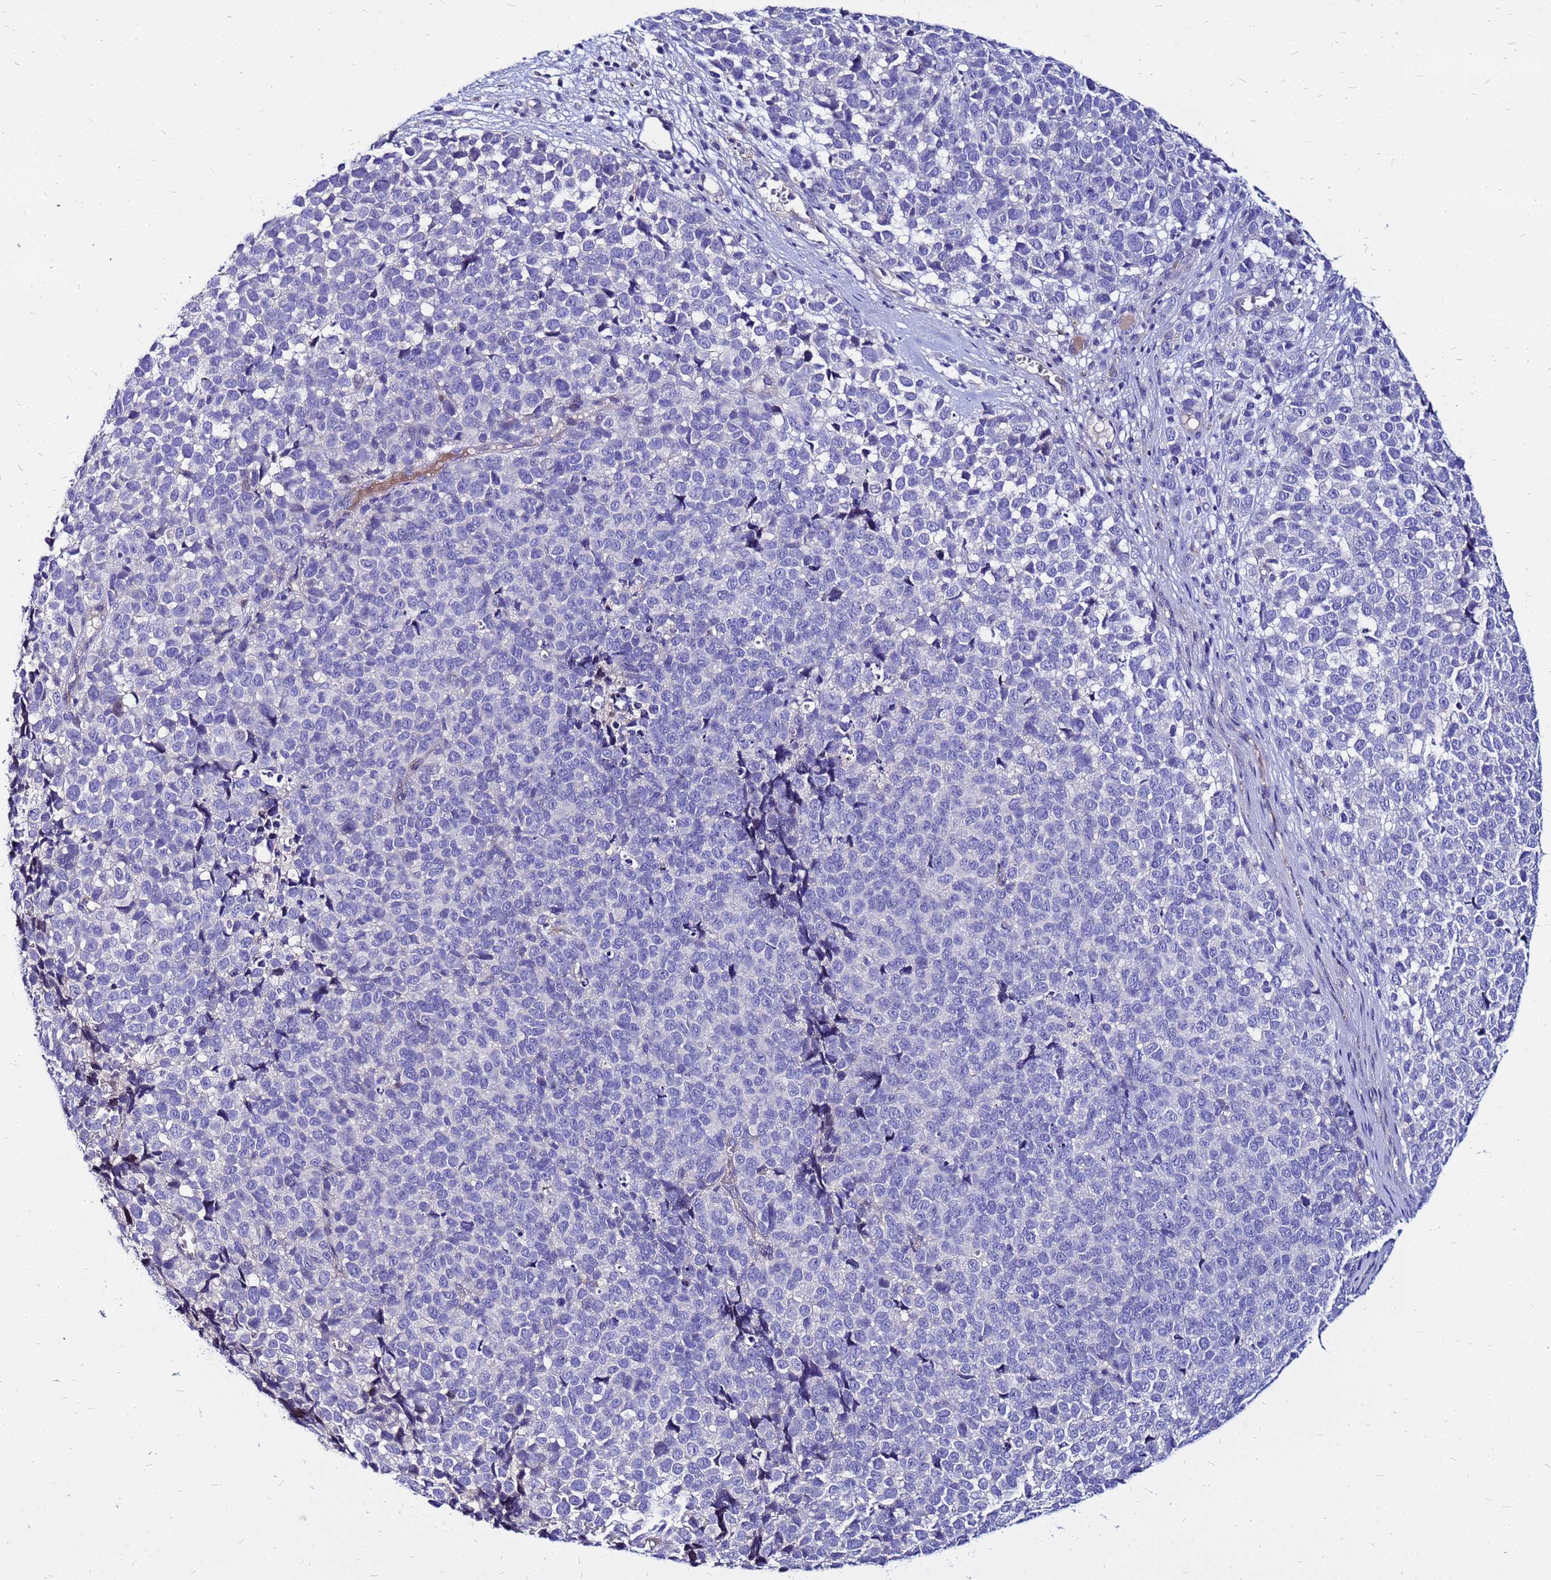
{"staining": {"intensity": "negative", "quantity": "none", "location": "none"}, "tissue": "melanoma", "cell_type": "Tumor cells", "image_type": "cancer", "snomed": [{"axis": "morphology", "description": "Malignant melanoma, NOS"}, {"axis": "topography", "description": "Nose, NOS"}], "caption": "Histopathology image shows no significant protein staining in tumor cells of melanoma.", "gene": "ARHGEF5", "patient": {"sex": "female", "age": 48}}